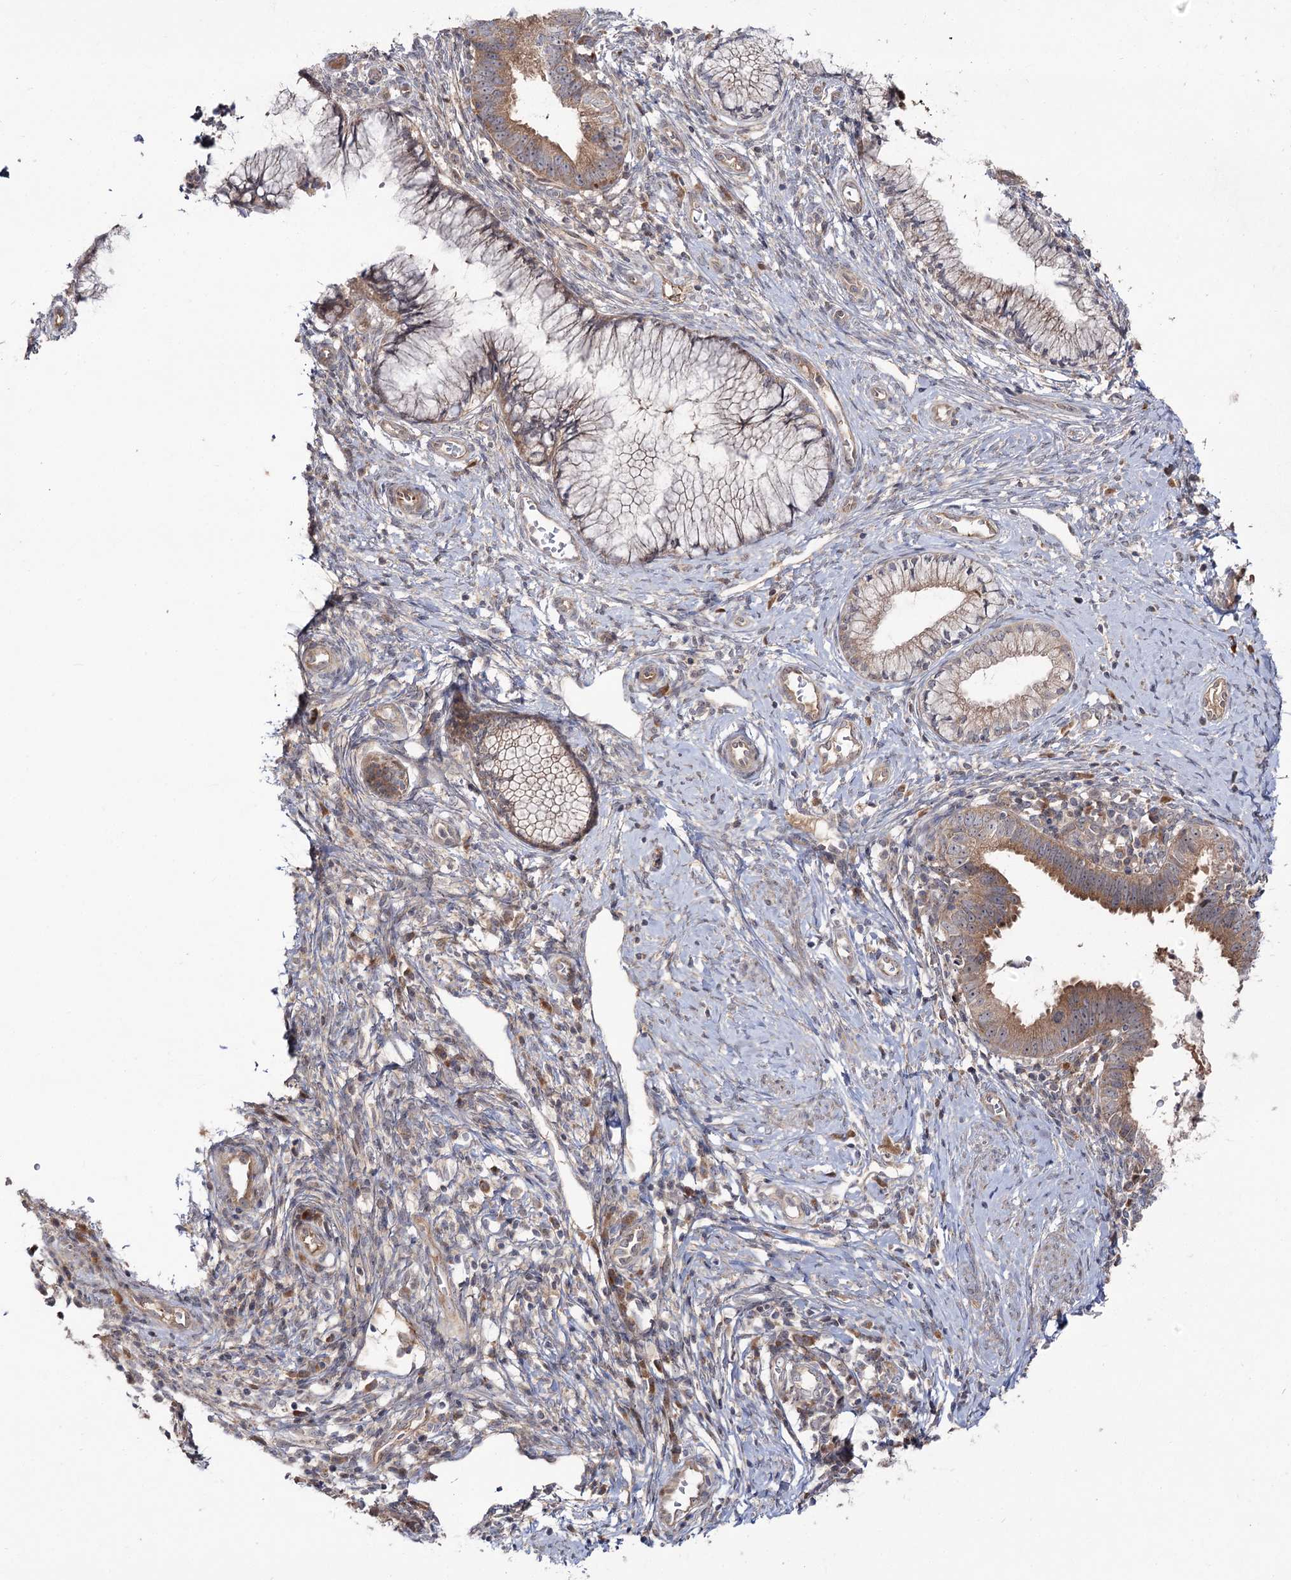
{"staining": {"intensity": "moderate", "quantity": ">75%", "location": "cytoplasmic/membranous"}, "tissue": "cervical cancer", "cell_type": "Tumor cells", "image_type": "cancer", "snomed": [{"axis": "morphology", "description": "Adenocarcinoma, NOS"}, {"axis": "topography", "description": "Cervix"}], "caption": "A brown stain shows moderate cytoplasmic/membranous staining of a protein in human adenocarcinoma (cervical) tumor cells. (DAB (3,3'-diaminobenzidine) = brown stain, brightfield microscopy at high magnification).", "gene": "C11orf80", "patient": {"sex": "female", "age": 36}}